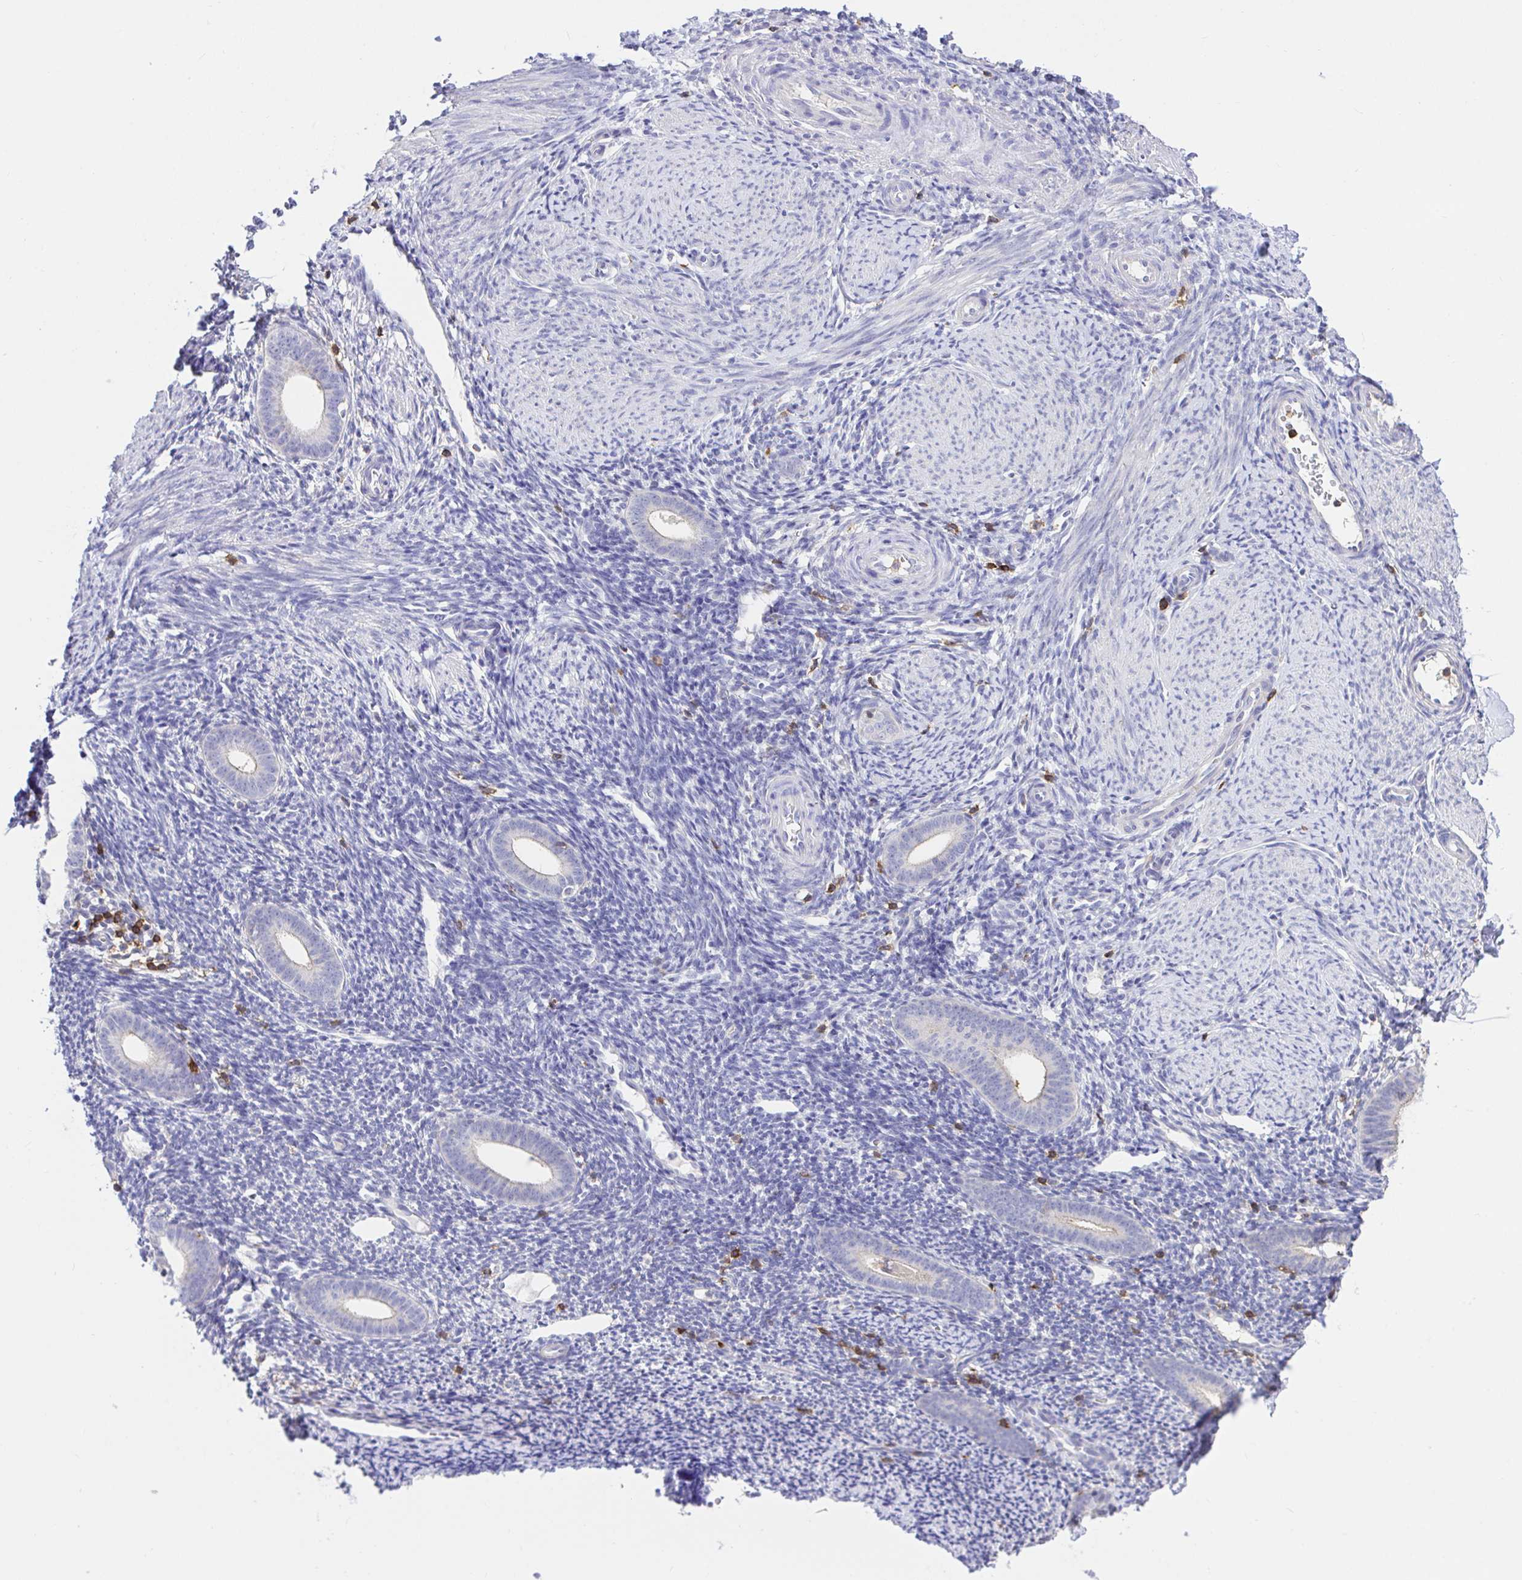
{"staining": {"intensity": "negative", "quantity": "none", "location": "none"}, "tissue": "endometrium", "cell_type": "Cells in endometrial stroma", "image_type": "normal", "snomed": [{"axis": "morphology", "description": "Normal tissue, NOS"}, {"axis": "topography", "description": "Endometrium"}], "caption": "The immunohistochemistry histopathology image has no significant staining in cells in endometrial stroma of endometrium.", "gene": "SKAP1", "patient": {"sex": "female", "age": 39}}